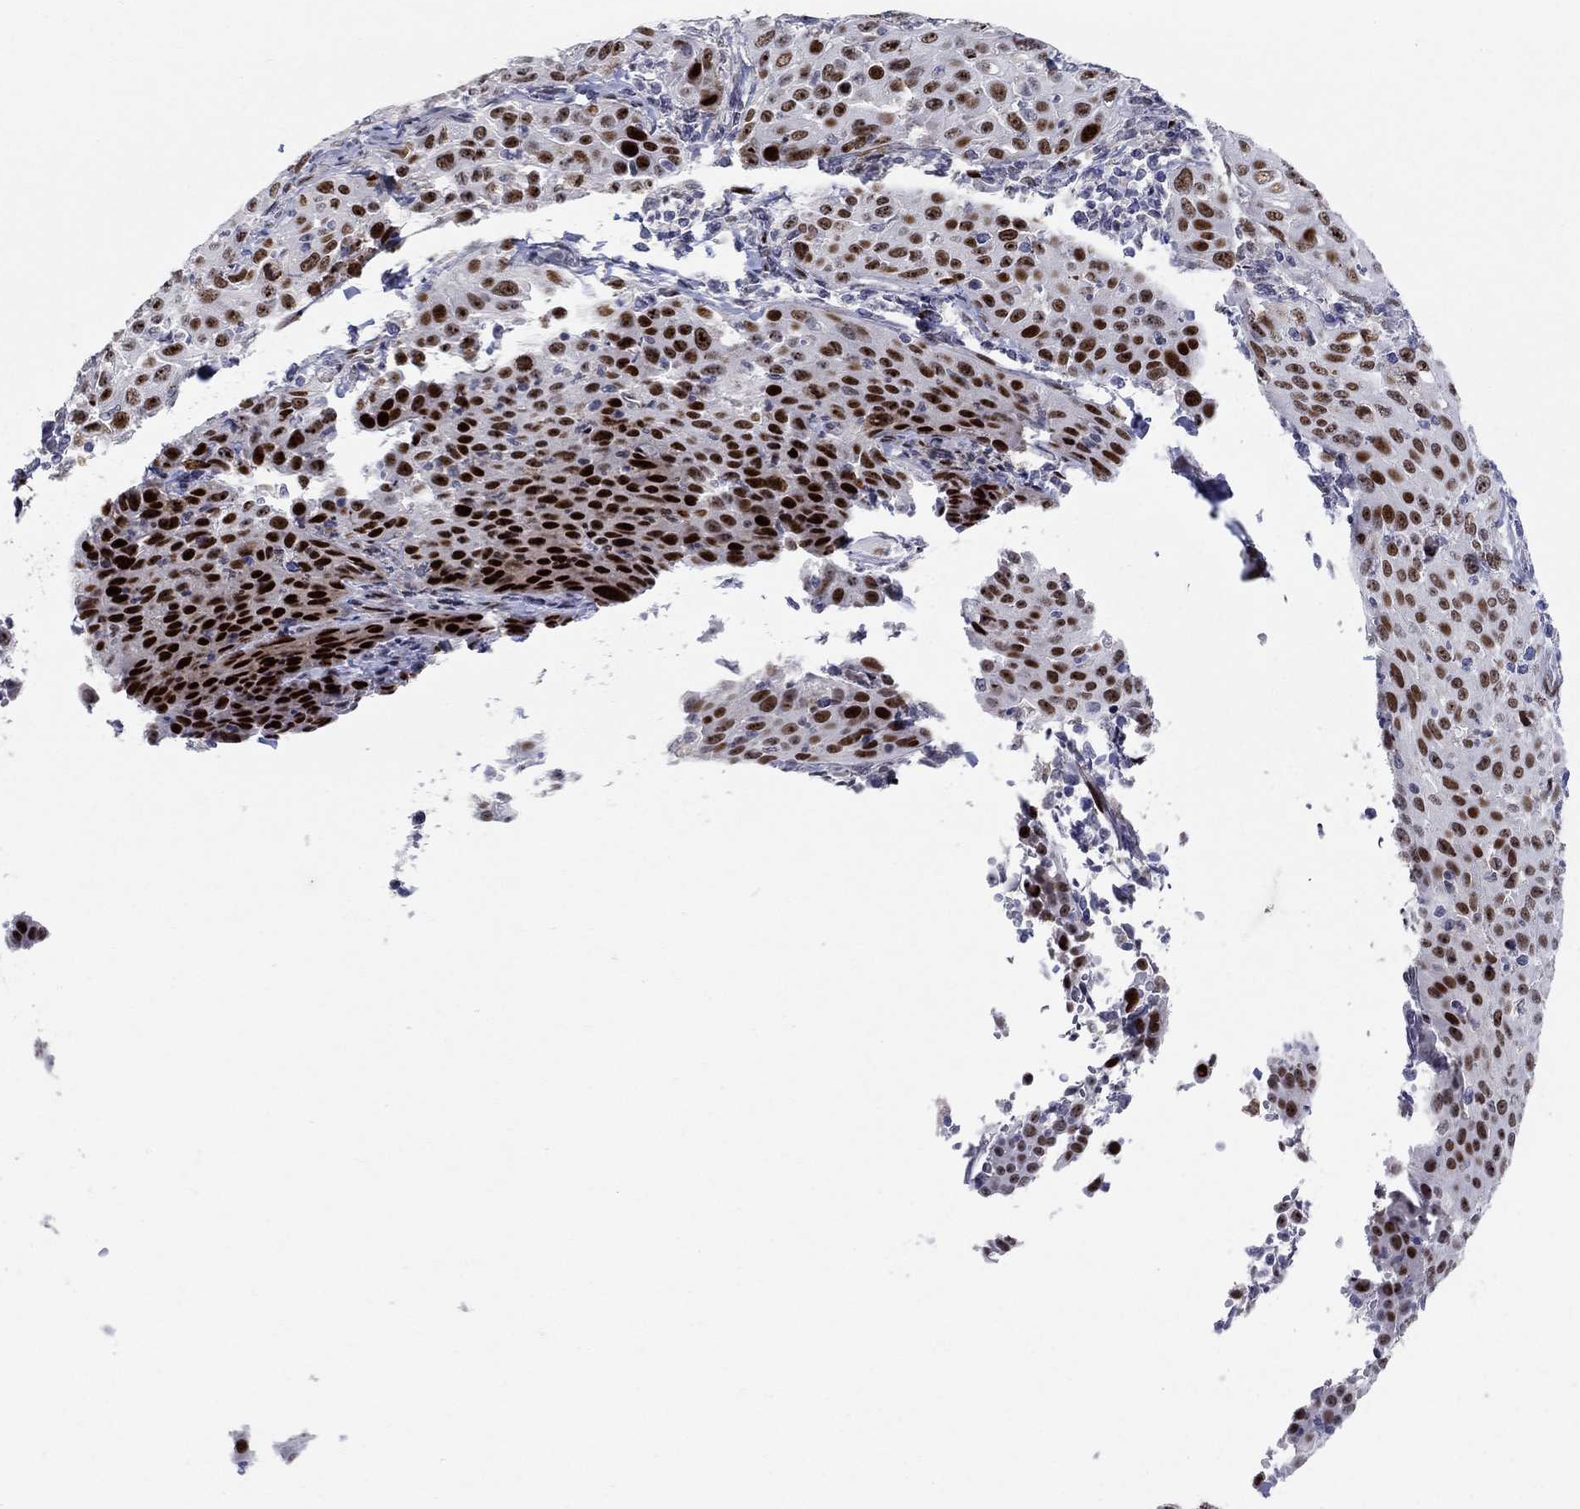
{"staining": {"intensity": "strong", "quantity": ">75%", "location": "nuclear"}, "tissue": "cervical cancer", "cell_type": "Tumor cells", "image_type": "cancer", "snomed": [{"axis": "morphology", "description": "Squamous cell carcinoma, NOS"}, {"axis": "topography", "description": "Cervix"}], "caption": "Immunohistochemistry (DAB (3,3'-diaminobenzidine)) staining of squamous cell carcinoma (cervical) shows strong nuclear protein positivity in about >75% of tumor cells. (Stains: DAB (3,3'-diaminobenzidine) in brown, nuclei in blue, Microscopy: brightfield microscopy at high magnification).", "gene": "RAPGEF5", "patient": {"sex": "female", "age": 26}}